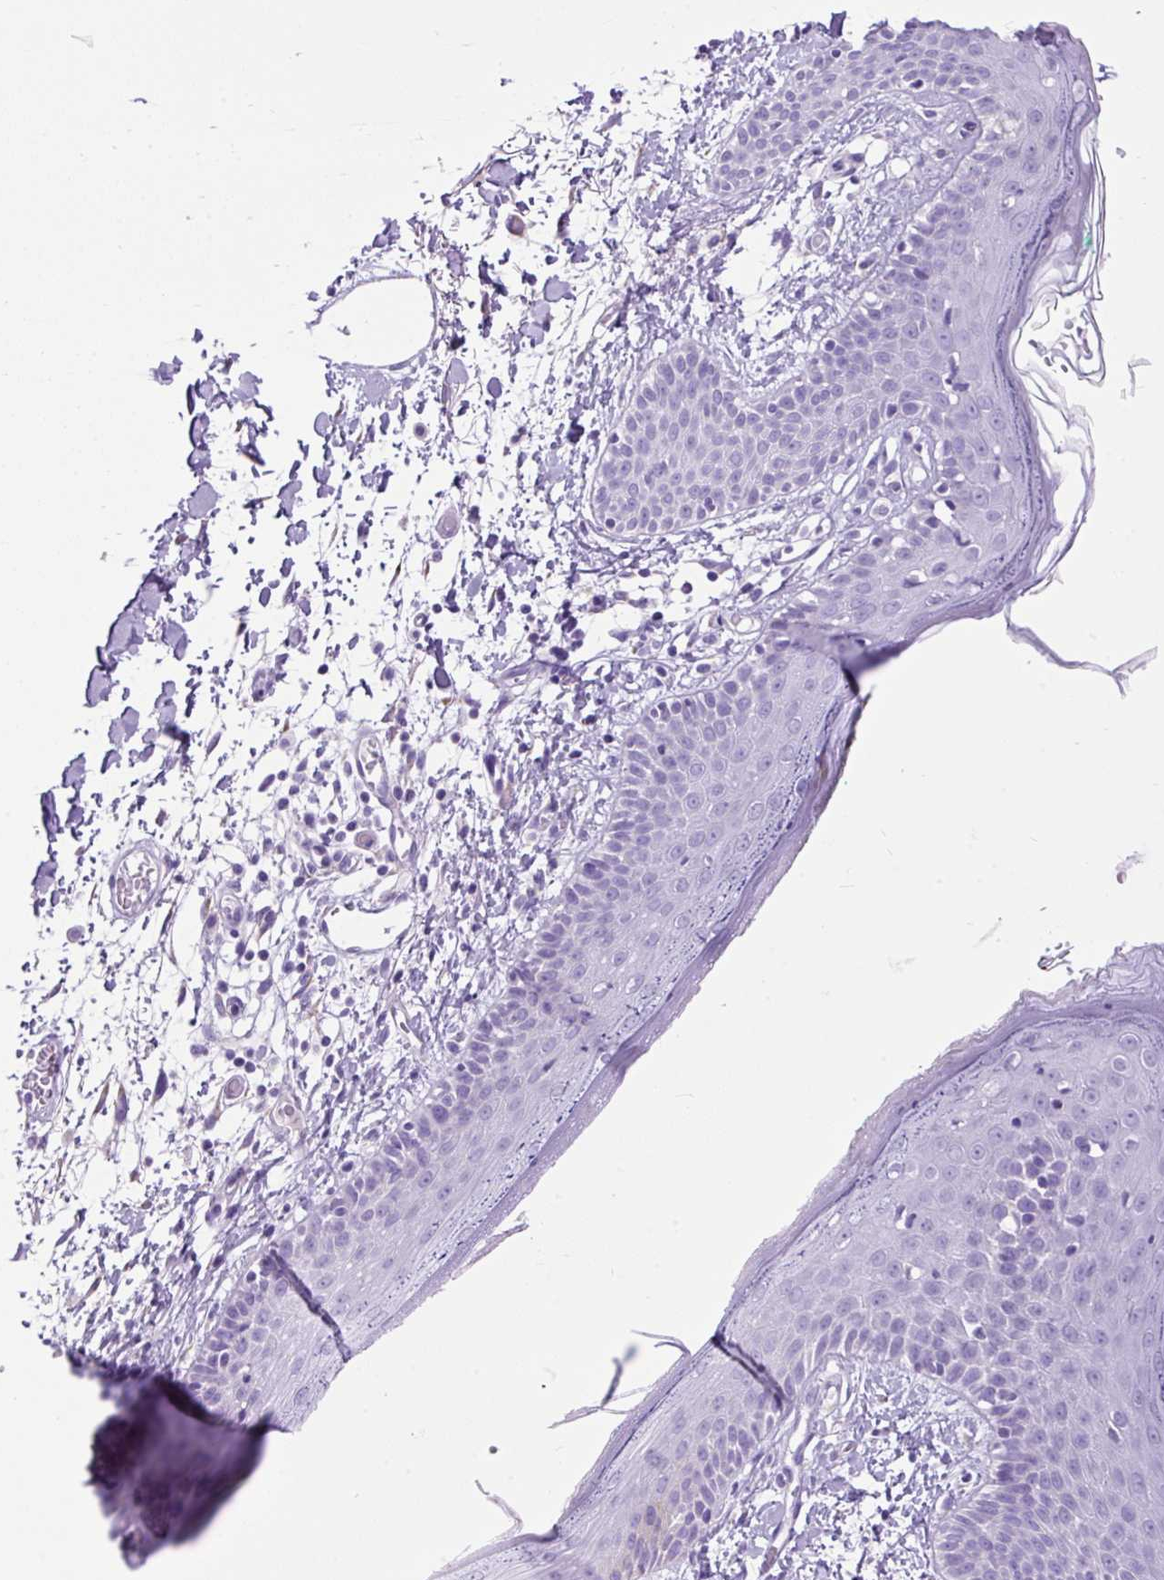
{"staining": {"intensity": "negative", "quantity": "none", "location": "none"}, "tissue": "skin", "cell_type": "Fibroblasts", "image_type": "normal", "snomed": [{"axis": "morphology", "description": "Normal tissue, NOS"}, {"axis": "topography", "description": "Skin"}], "caption": "This image is of benign skin stained with immunohistochemistry to label a protein in brown with the nuclei are counter-stained blue. There is no expression in fibroblasts.", "gene": "ZNF256", "patient": {"sex": "male", "age": 79}}